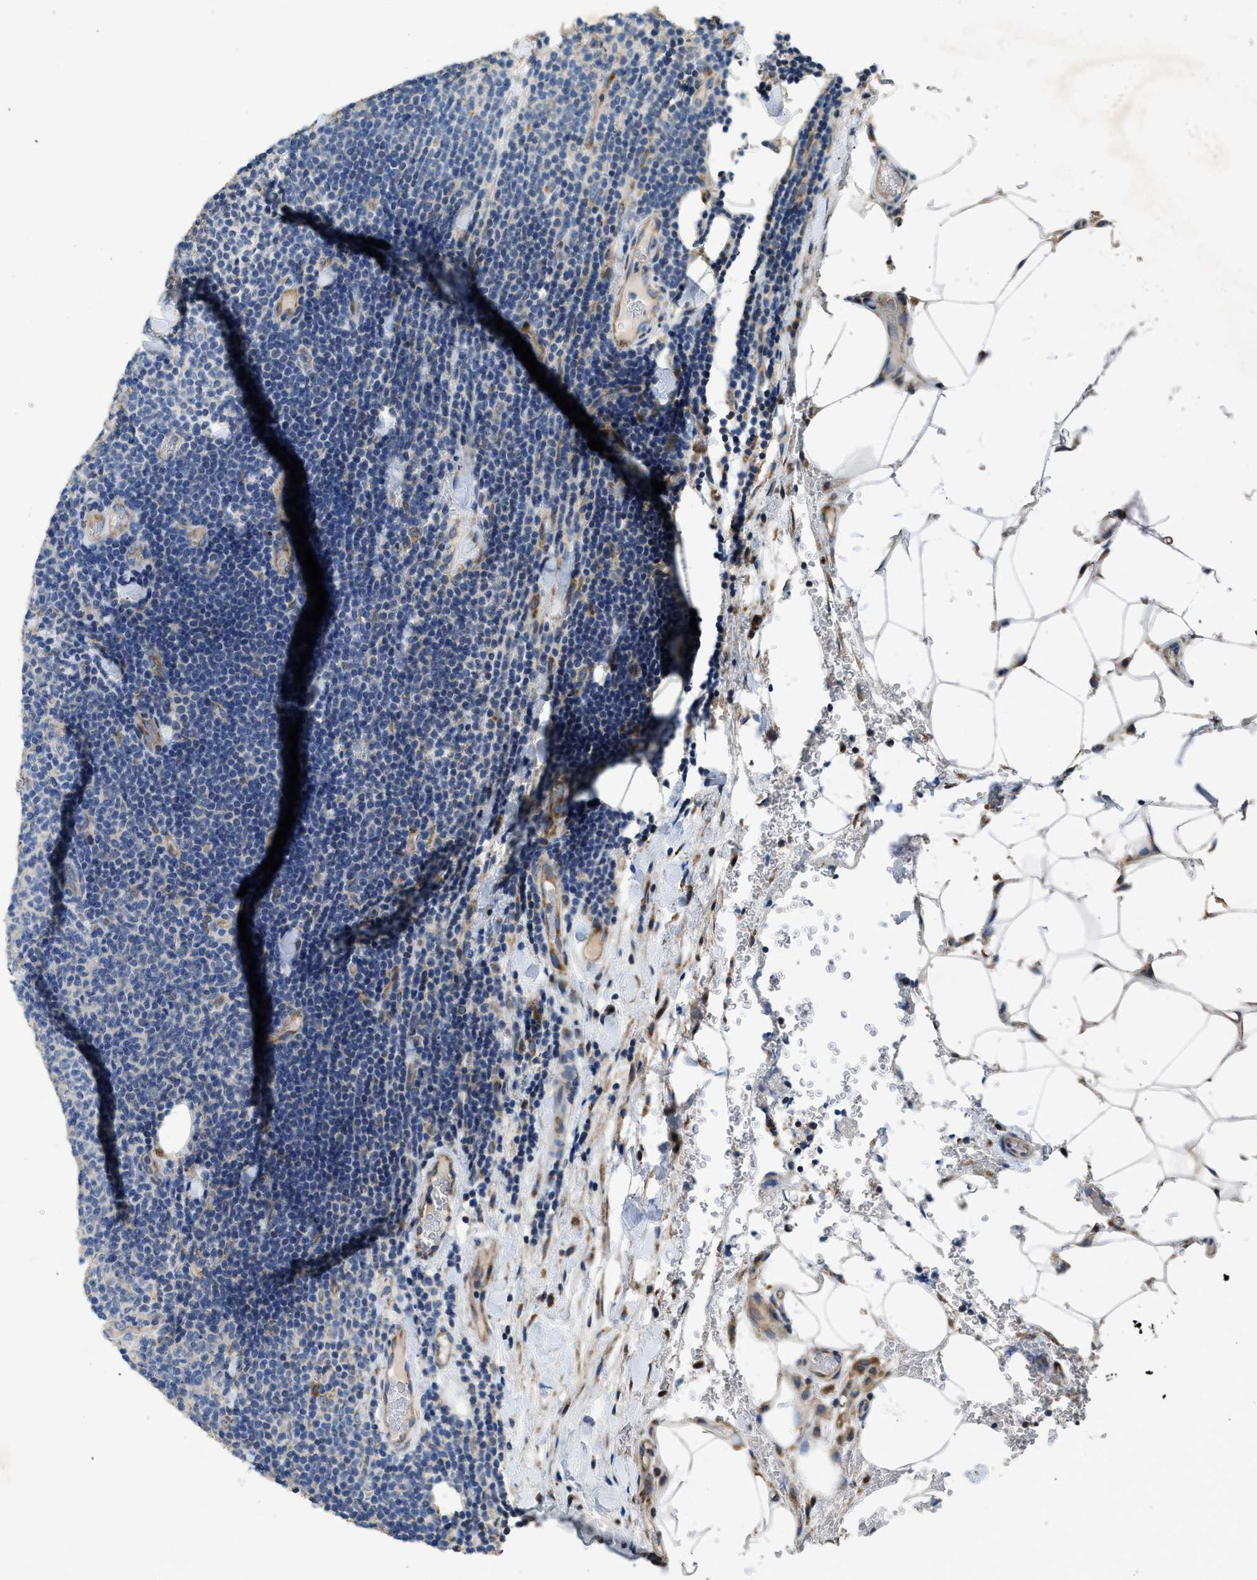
{"staining": {"intensity": "negative", "quantity": "none", "location": "none"}, "tissue": "lymphoma", "cell_type": "Tumor cells", "image_type": "cancer", "snomed": [{"axis": "morphology", "description": "Malignant lymphoma, non-Hodgkin's type, Low grade"}, {"axis": "topography", "description": "Lymph node"}], "caption": "DAB immunohistochemical staining of human low-grade malignant lymphoma, non-Hodgkin's type exhibits no significant expression in tumor cells.", "gene": "TMEM150A", "patient": {"sex": "male", "age": 66}}